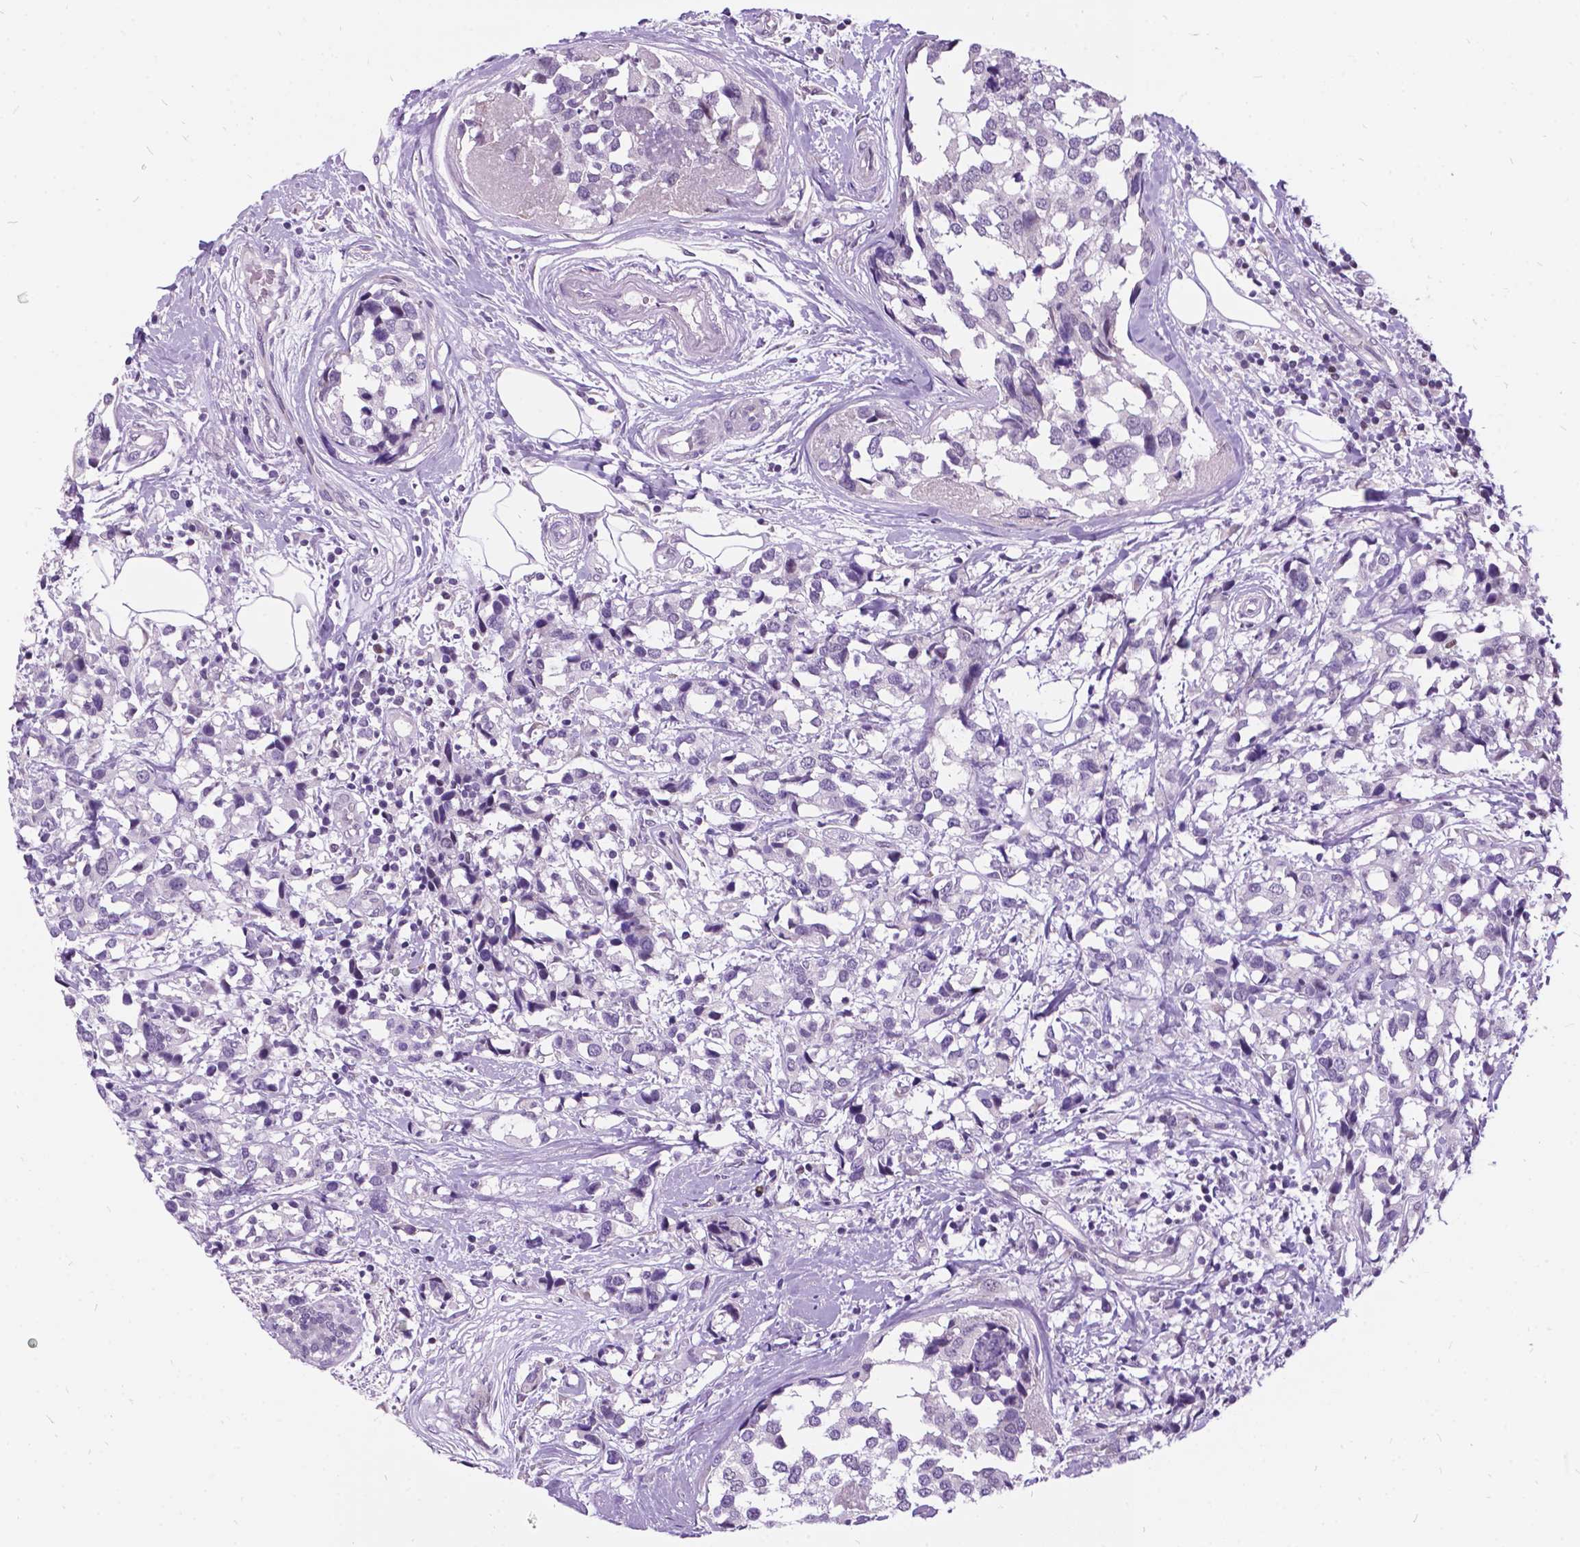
{"staining": {"intensity": "negative", "quantity": "none", "location": "none"}, "tissue": "breast cancer", "cell_type": "Tumor cells", "image_type": "cancer", "snomed": [{"axis": "morphology", "description": "Lobular carcinoma"}, {"axis": "topography", "description": "Breast"}], "caption": "High power microscopy image of an immunohistochemistry histopathology image of breast cancer (lobular carcinoma), revealing no significant positivity in tumor cells.", "gene": "DPF3", "patient": {"sex": "female", "age": 59}}